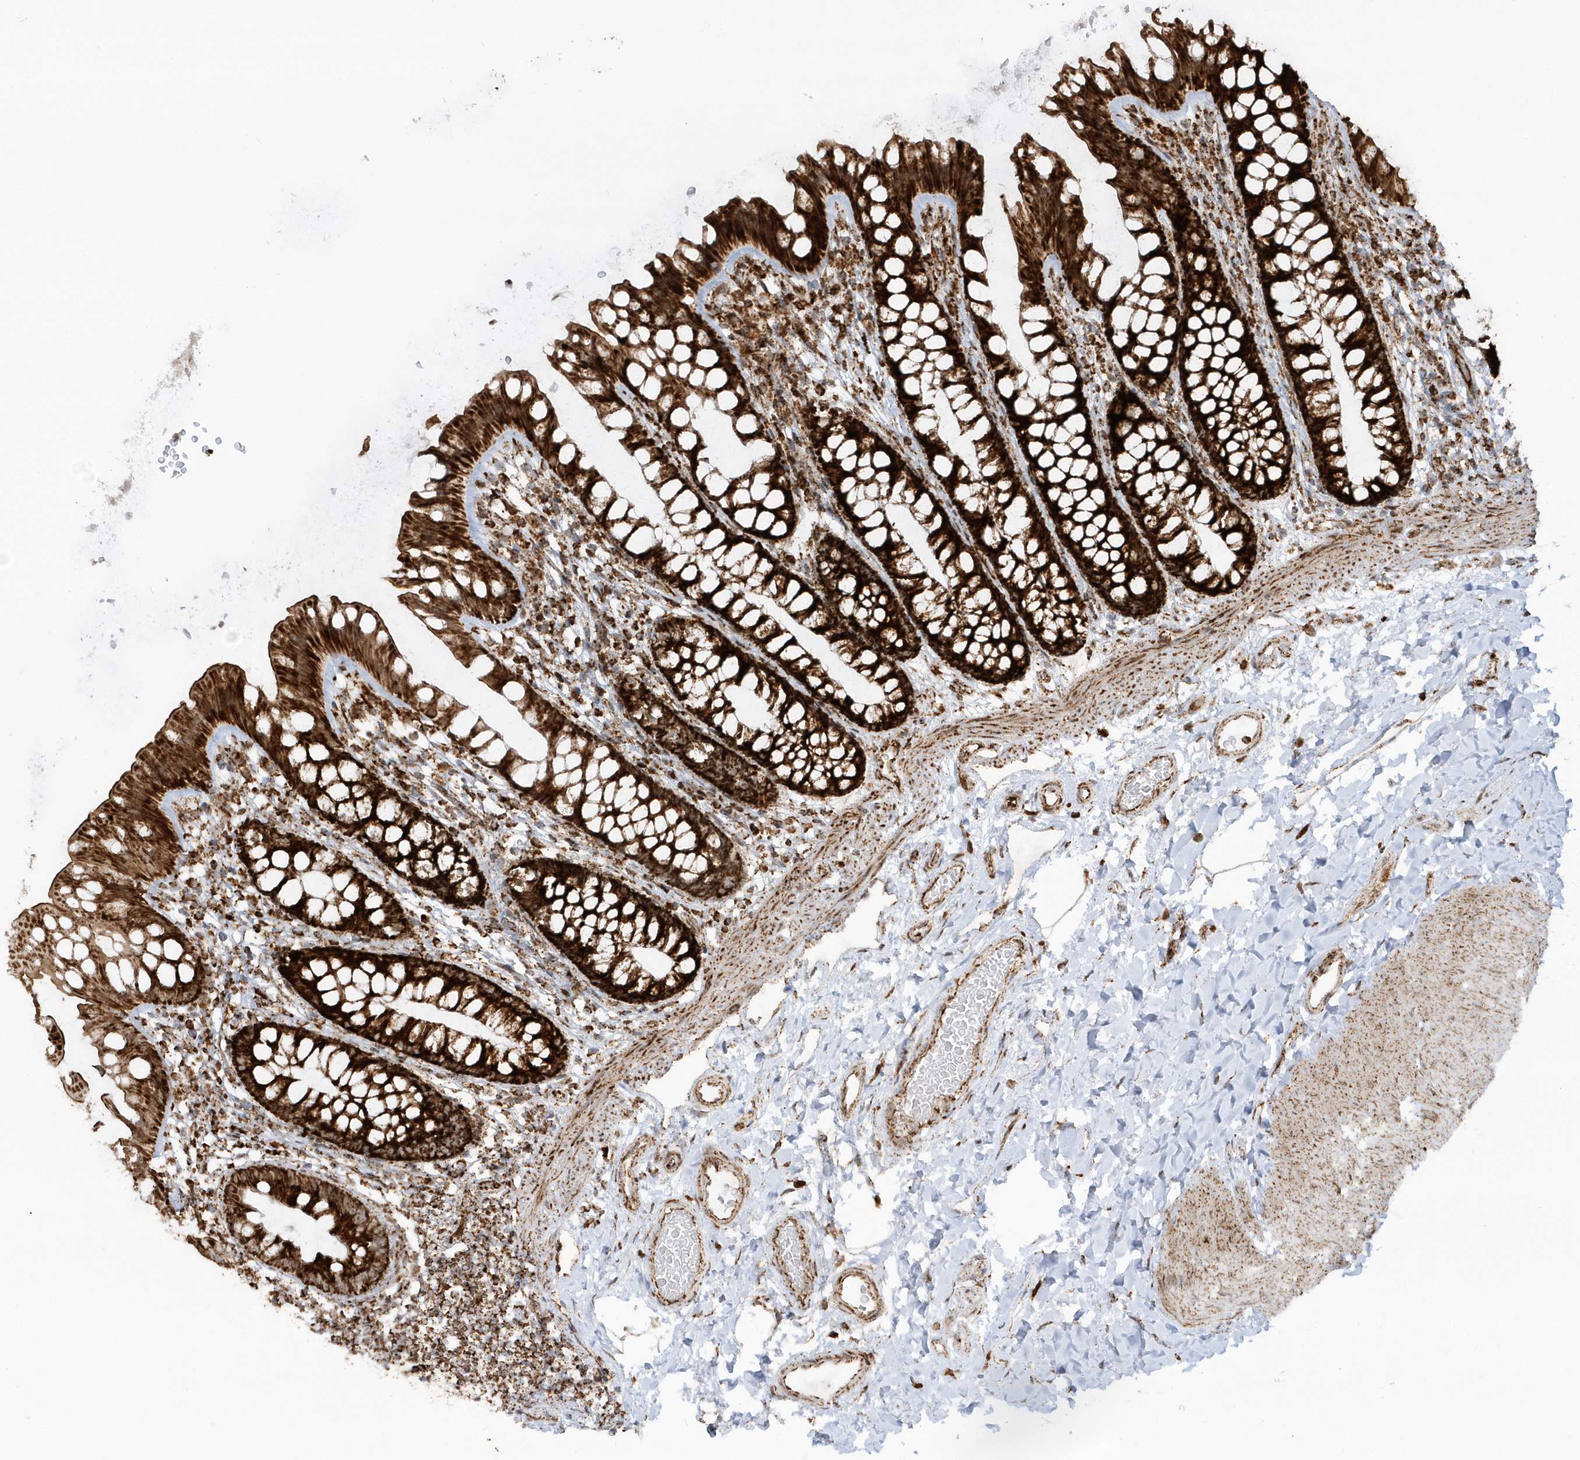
{"staining": {"intensity": "strong", "quantity": ">75%", "location": "cytoplasmic/membranous"}, "tissue": "colon", "cell_type": "Endothelial cells", "image_type": "normal", "snomed": [{"axis": "morphology", "description": "Normal tissue, NOS"}, {"axis": "topography", "description": "Colon"}], "caption": "Benign colon was stained to show a protein in brown. There is high levels of strong cytoplasmic/membranous positivity in approximately >75% of endothelial cells.", "gene": "CRY2", "patient": {"sex": "female", "age": 62}}